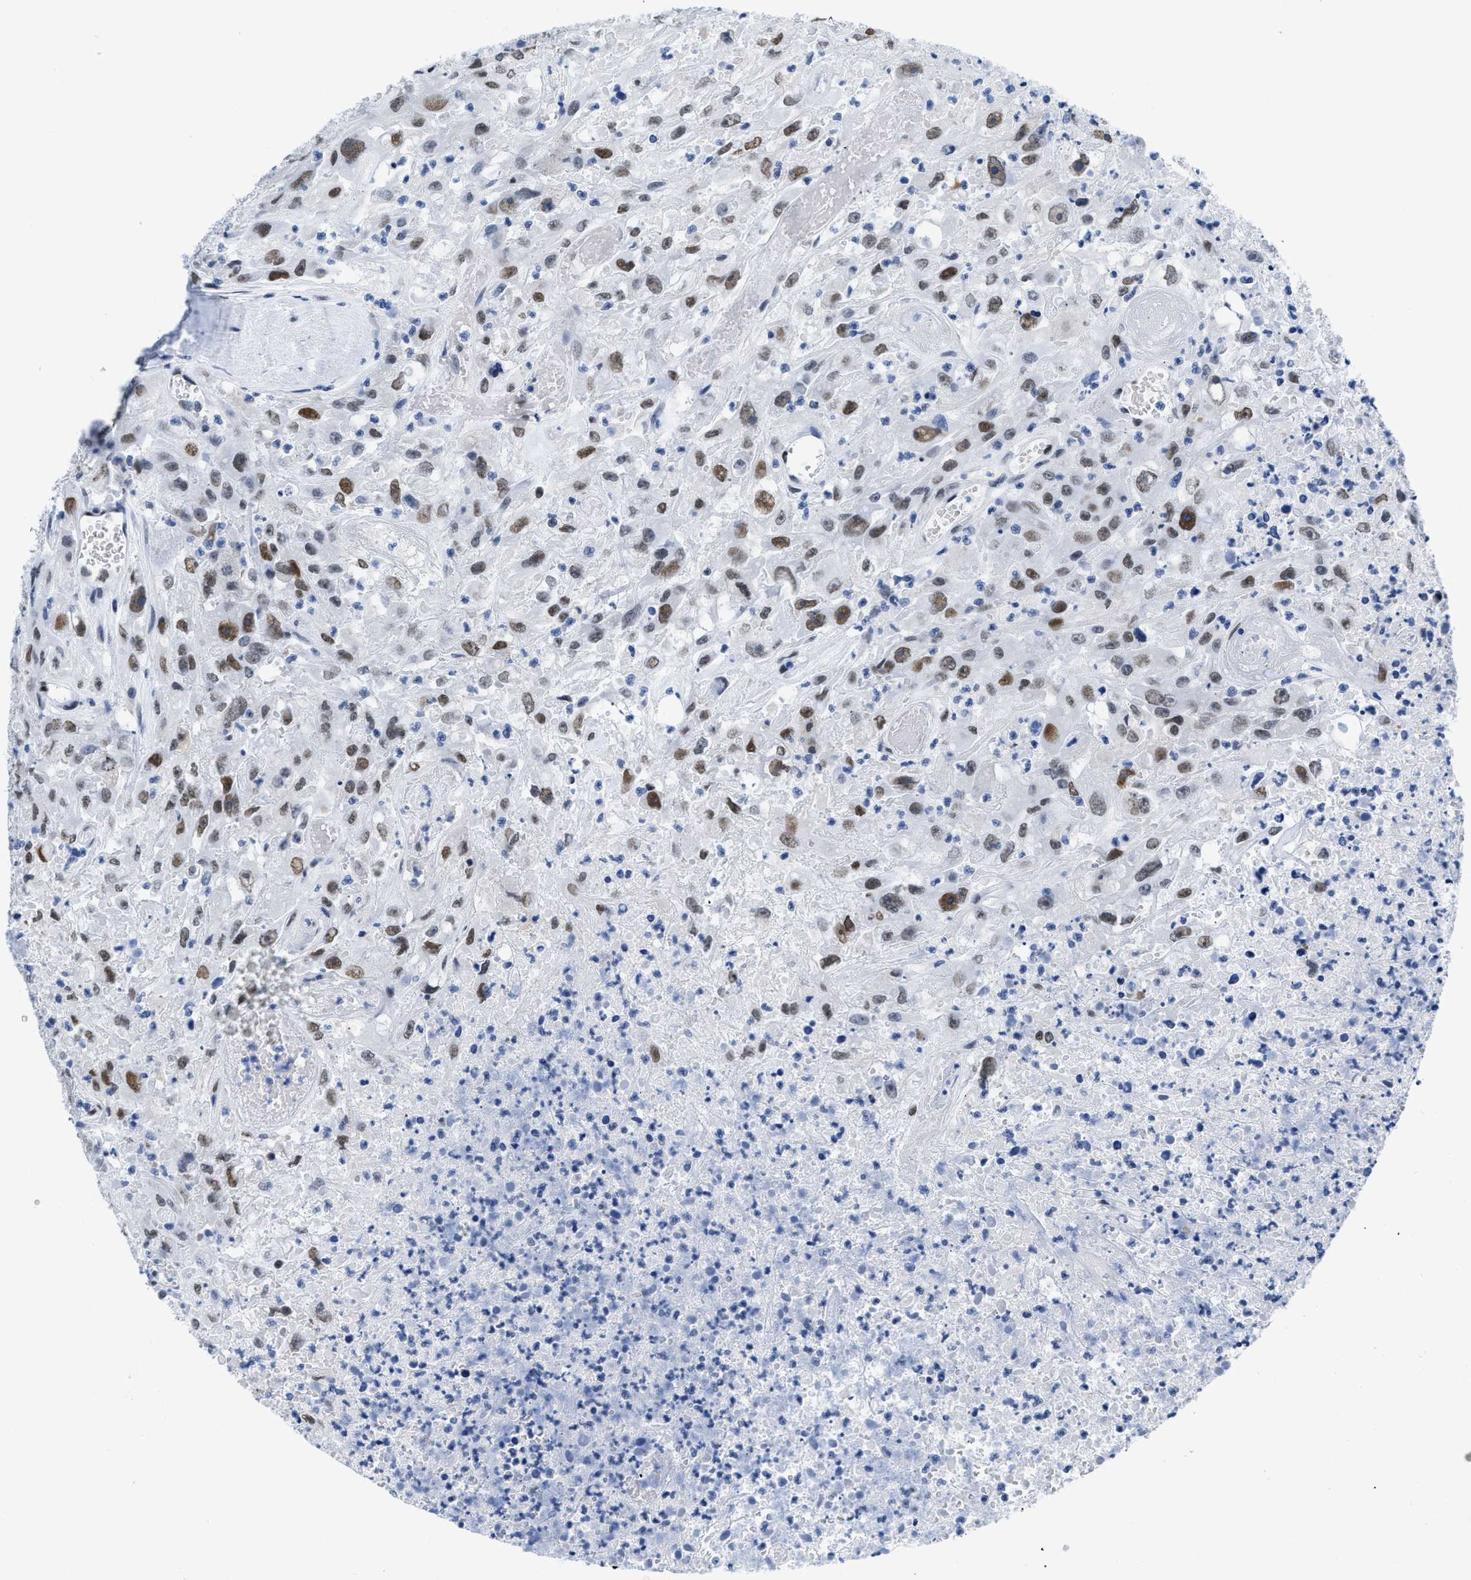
{"staining": {"intensity": "moderate", "quantity": ">75%", "location": "nuclear"}, "tissue": "urothelial cancer", "cell_type": "Tumor cells", "image_type": "cancer", "snomed": [{"axis": "morphology", "description": "Urothelial carcinoma, High grade"}, {"axis": "topography", "description": "Urinary bladder"}], "caption": "Immunohistochemical staining of human urothelial cancer shows medium levels of moderate nuclear protein positivity in about >75% of tumor cells.", "gene": "CTBP1", "patient": {"sex": "male", "age": 46}}